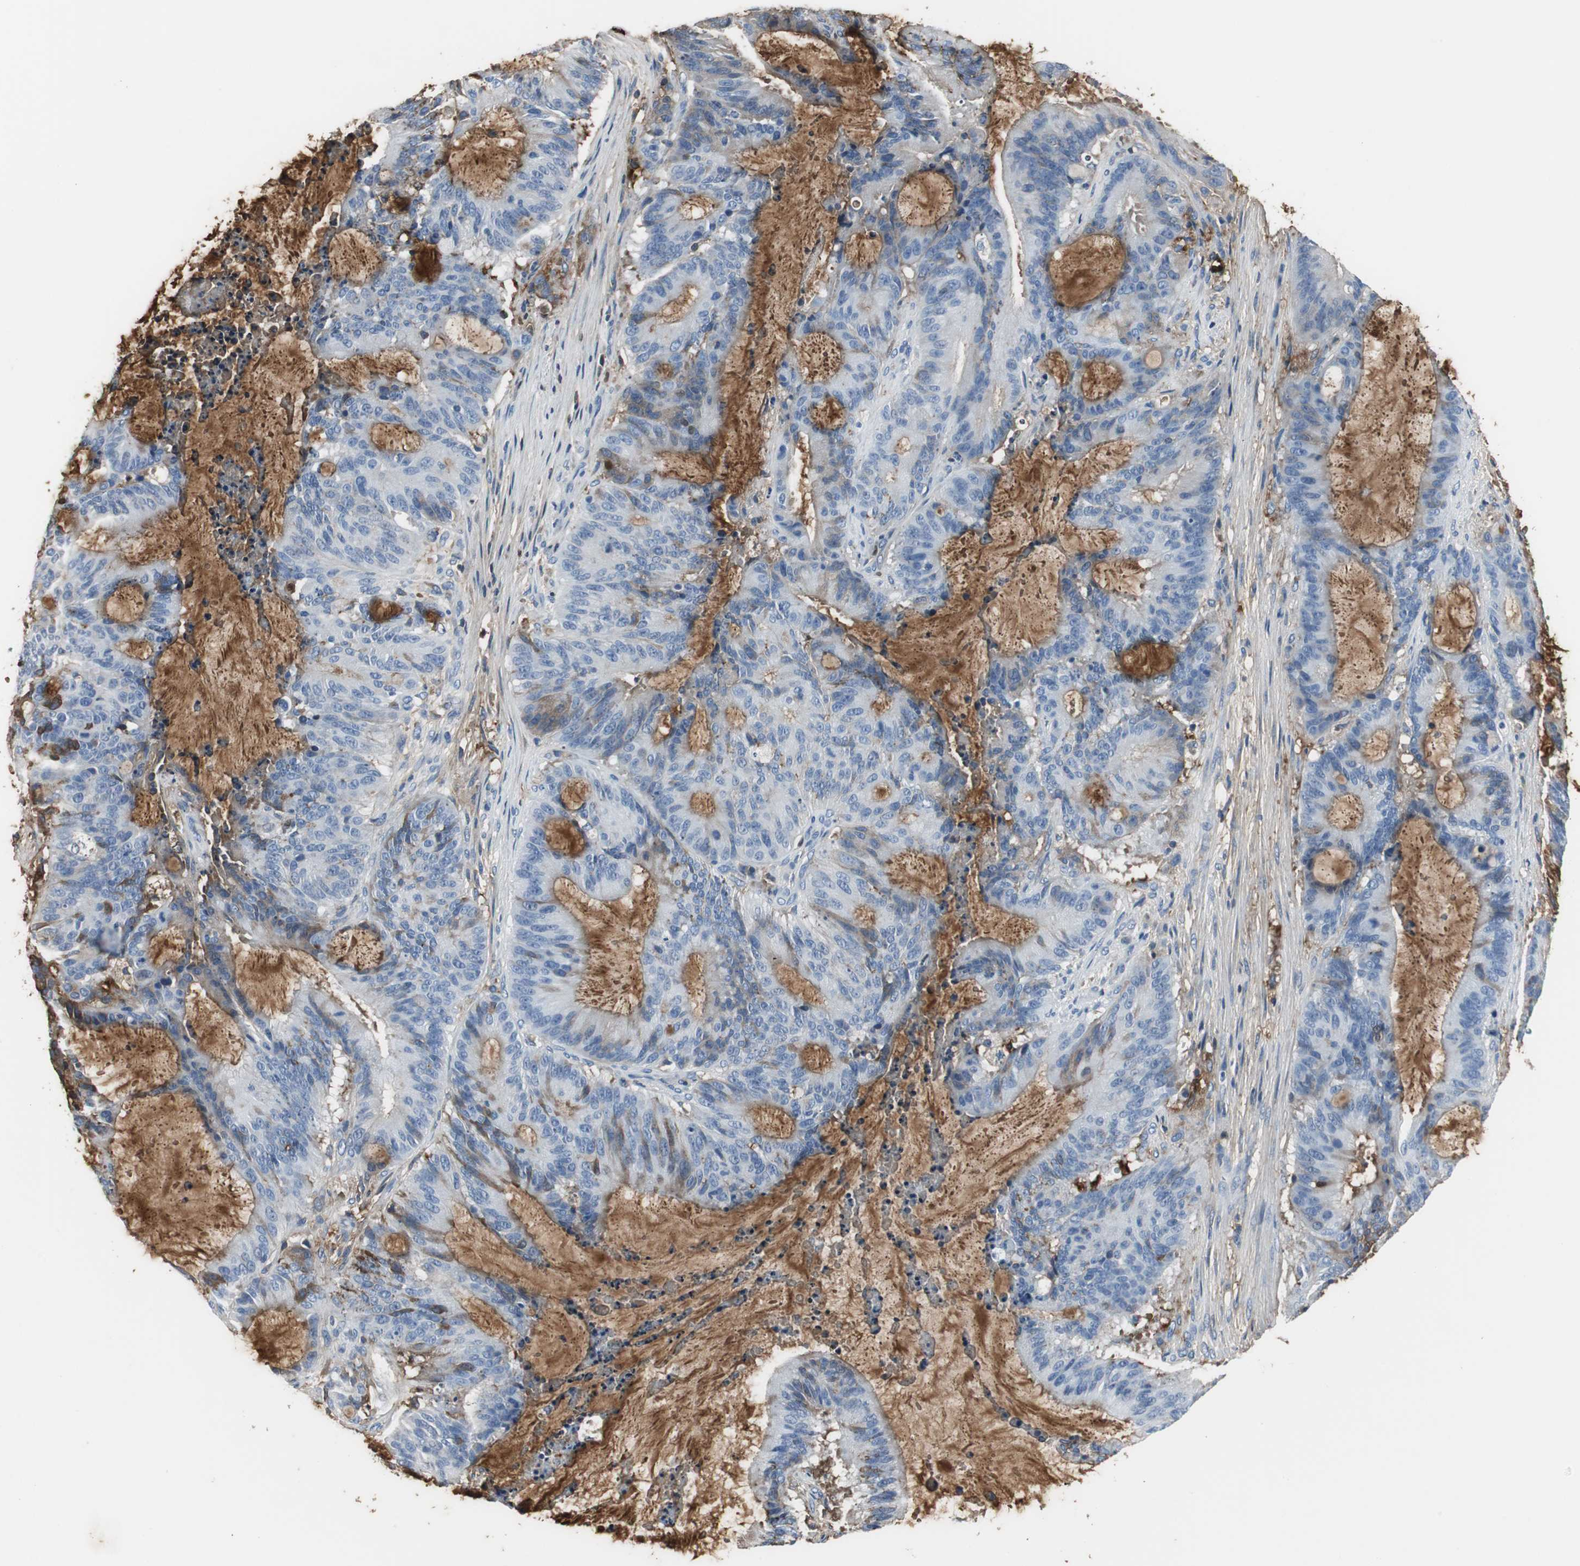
{"staining": {"intensity": "weak", "quantity": "<25%", "location": "cytoplasmic/membranous"}, "tissue": "liver cancer", "cell_type": "Tumor cells", "image_type": "cancer", "snomed": [{"axis": "morphology", "description": "Cholangiocarcinoma"}, {"axis": "topography", "description": "Liver"}], "caption": "Protein analysis of liver cholangiocarcinoma reveals no significant expression in tumor cells.", "gene": "IGHA1", "patient": {"sex": "female", "age": 73}}